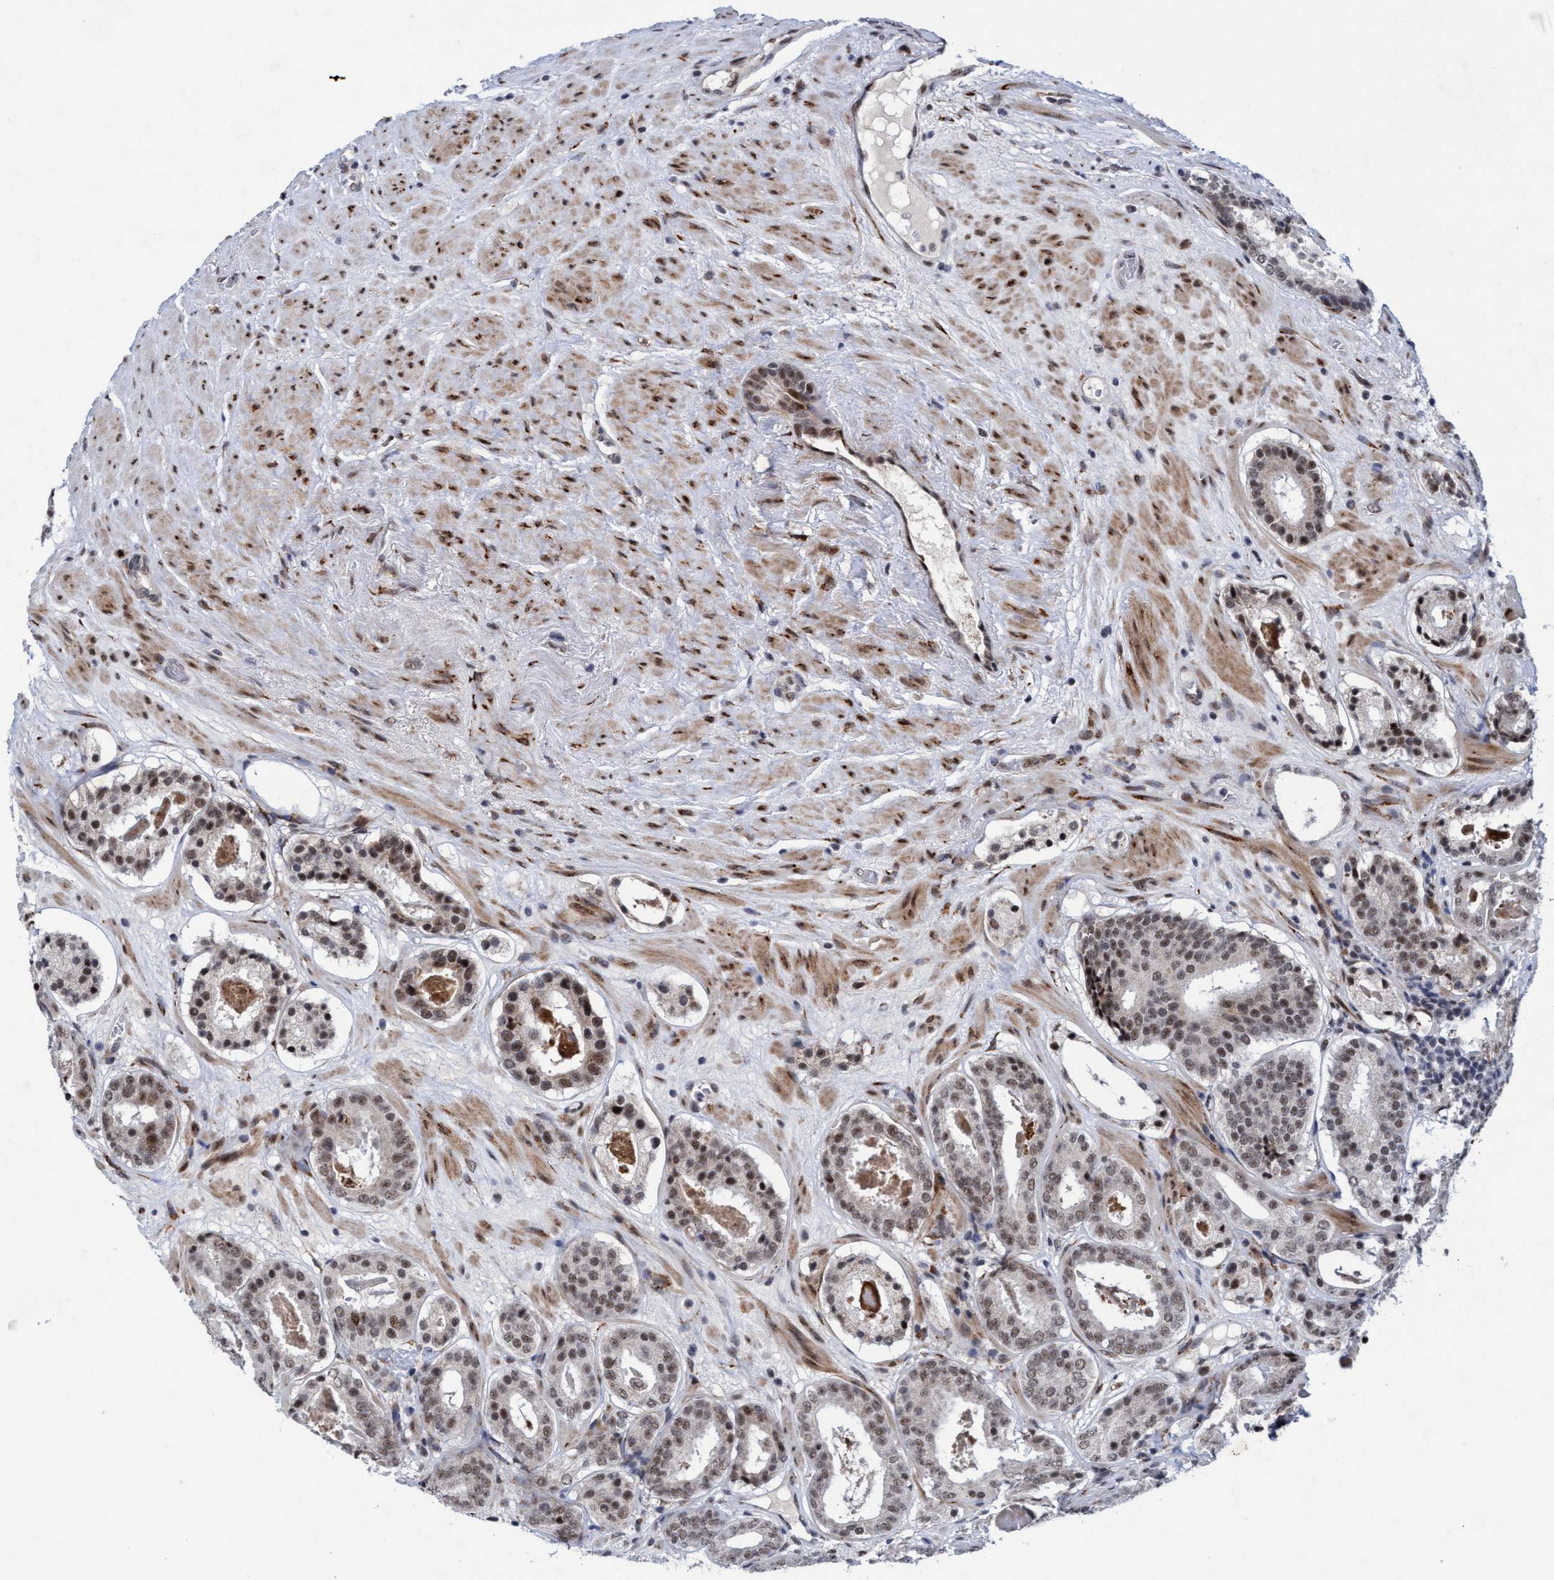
{"staining": {"intensity": "weak", "quantity": ">75%", "location": "nuclear"}, "tissue": "prostate cancer", "cell_type": "Tumor cells", "image_type": "cancer", "snomed": [{"axis": "morphology", "description": "Adenocarcinoma, Low grade"}, {"axis": "topography", "description": "Prostate"}], "caption": "A micrograph of human prostate cancer (low-grade adenocarcinoma) stained for a protein exhibits weak nuclear brown staining in tumor cells. (brown staining indicates protein expression, while blue staining denotes nuclei).", "gene": "GLT6D1", "patient": {"sex": "male", "age": 69}}